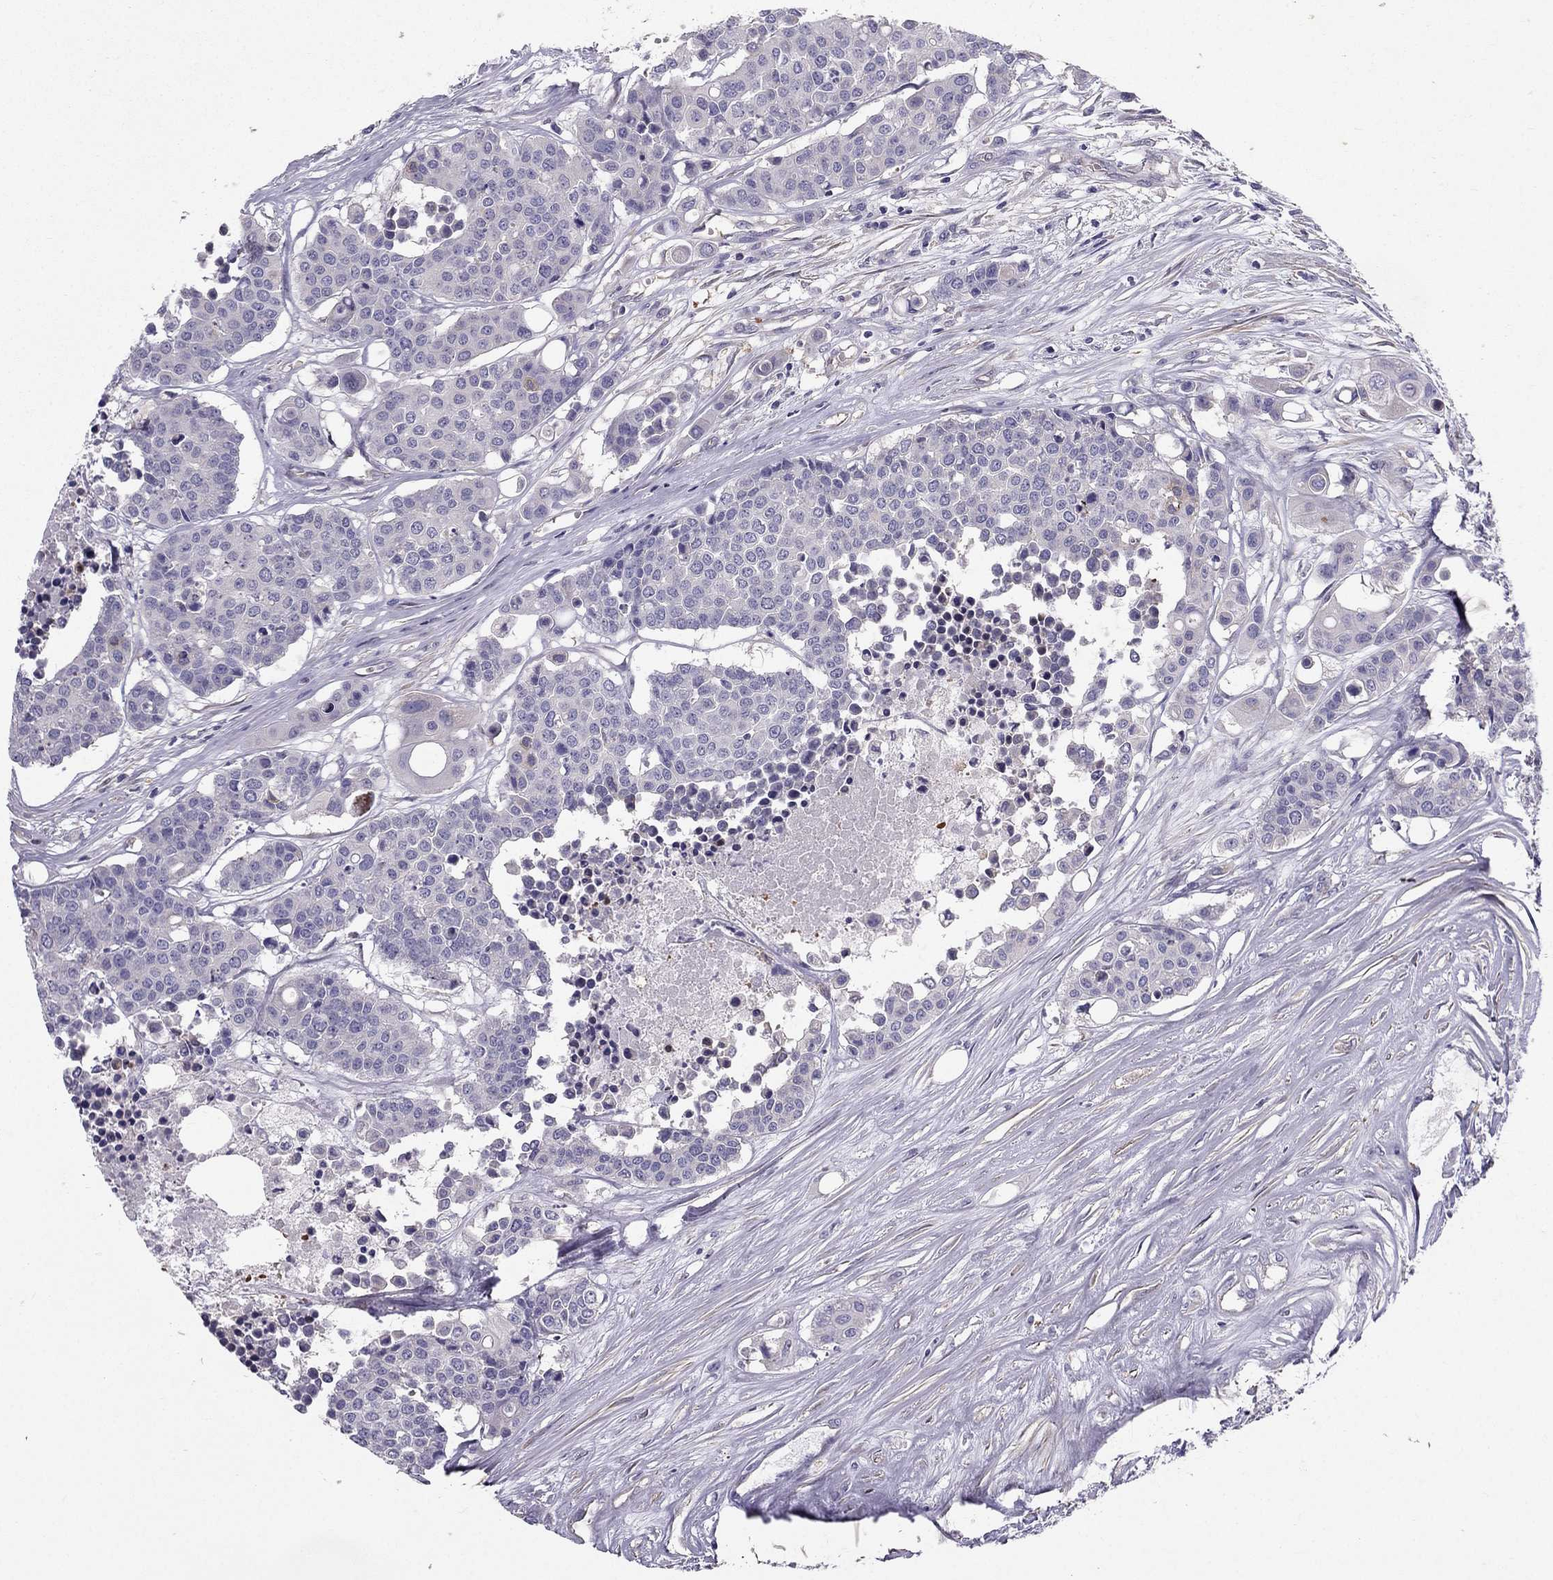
{"staining": {"intensity": "negative", "quantity": "none", "location": "none"}, "tissue": "carcinoid", "cell_type": "Tumor cells", "image_type": "cancer", "snomed": [{"axis": "morphology", "description": "Carcinoid, malignant, NOS"}, {"axis": "topography", "description": "Colon"}], "caption": "The histopathology image exhibits no significant expression in tumor cells of malignant carcinoid.", "gene": "SYT5", "patient": {"sex": "male", "age": 81}}